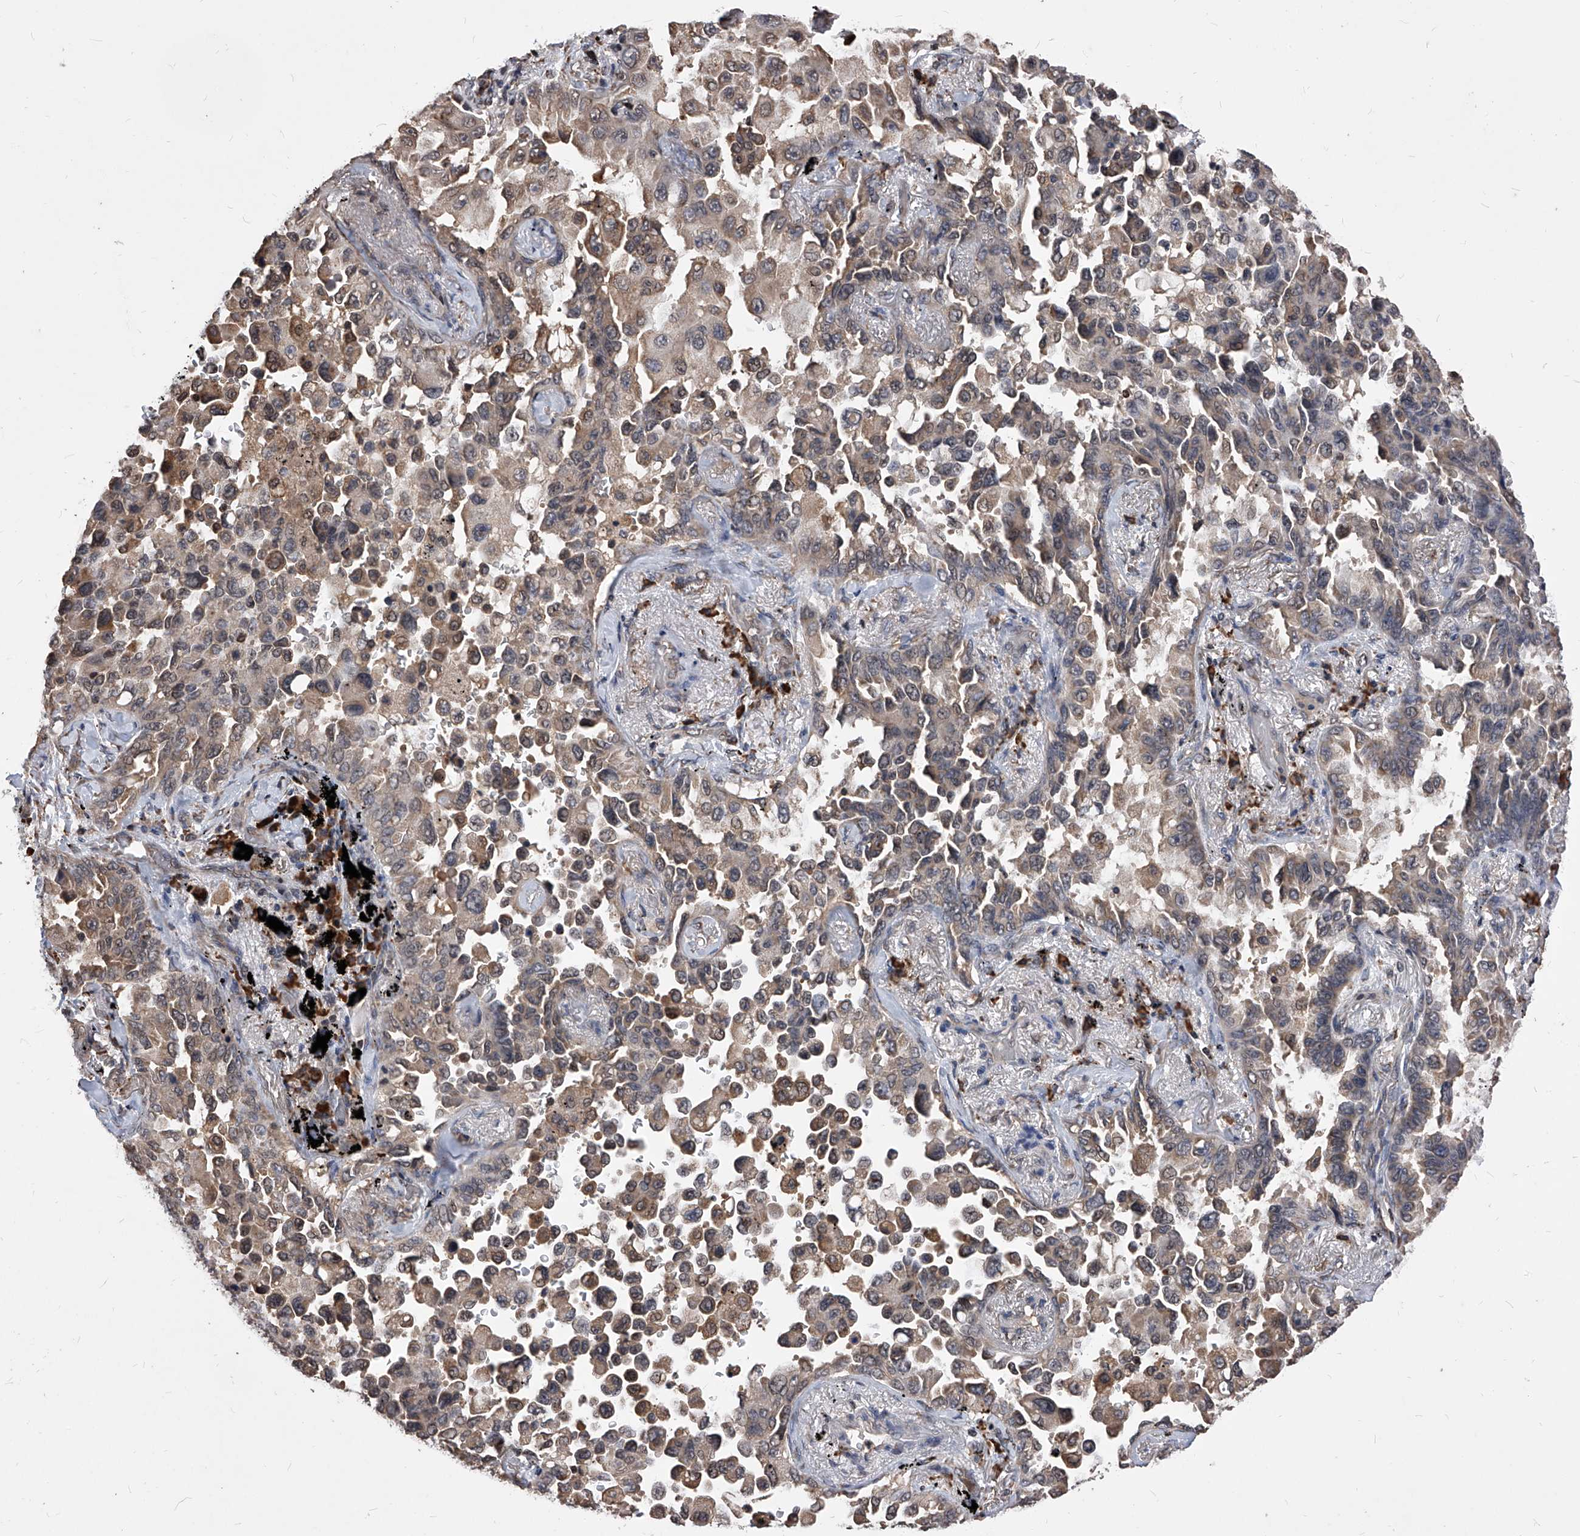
{"staining": {"intensity": "weak", "quantity": ">75%", "location": "cytoplasmic/membranous"}, "tissue": "lung cancer", "cell_type": "Tumor cells", "image_type": "cancer", "snomed": [{"axis": "morphology", "description": "Adenocarcinoma, NOS"}, {"axis": "topography", "description": "Lung"}], "caption": "Protein expression analysis of human adenocarcinoma (lung) reveals weak cytoplasmic/membranous expression in about >75% of tumor cells.", "gene": "ID1", "patient": {"sex": "female", "age": 67}}